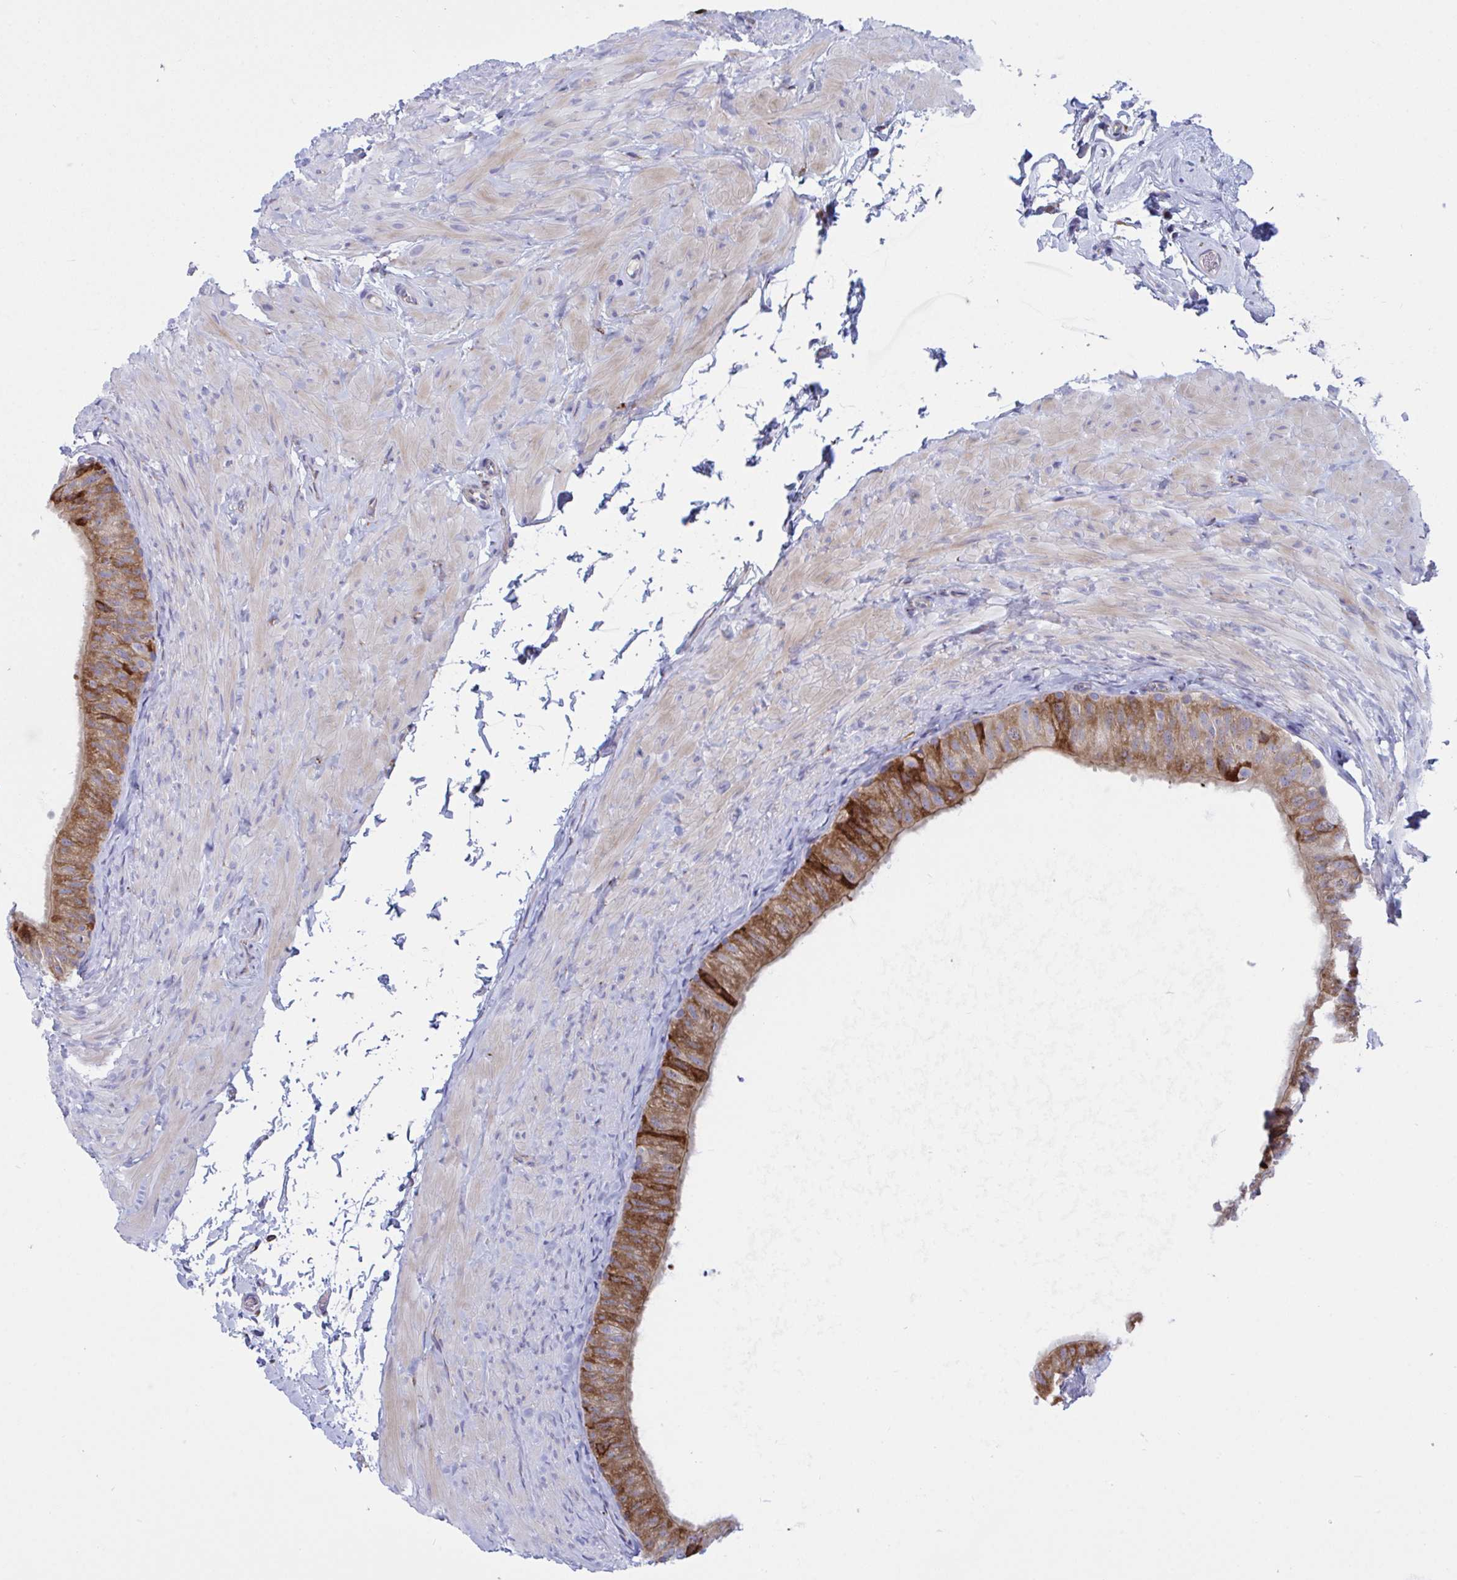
{"staining": {"intensity": "moderate", "quantity": "25%-75%", "location": "cytoplasmic/membranous"}, "tissue": "epididymis", "cell_type": "Glandular cells", "image_type": "normal", "snomed": [{"axis": "morphology", "description": "Normal tissue, NOS"}, {"axis": "topography", "description": "Epididymis, spermatic cord, NOS"}, {"axis": "topography", "description": "Epididymis"}], "caption": "Immunohistochemistry photomicrograph of normal epididymis stained for a protein (brown), which displays medium levels of moderate cytoplasmic/membranous staining in approximately 25%-75% of glandular cells.", "gene": "PEAK3", "patient": {"sex": "male", "age": 31}}